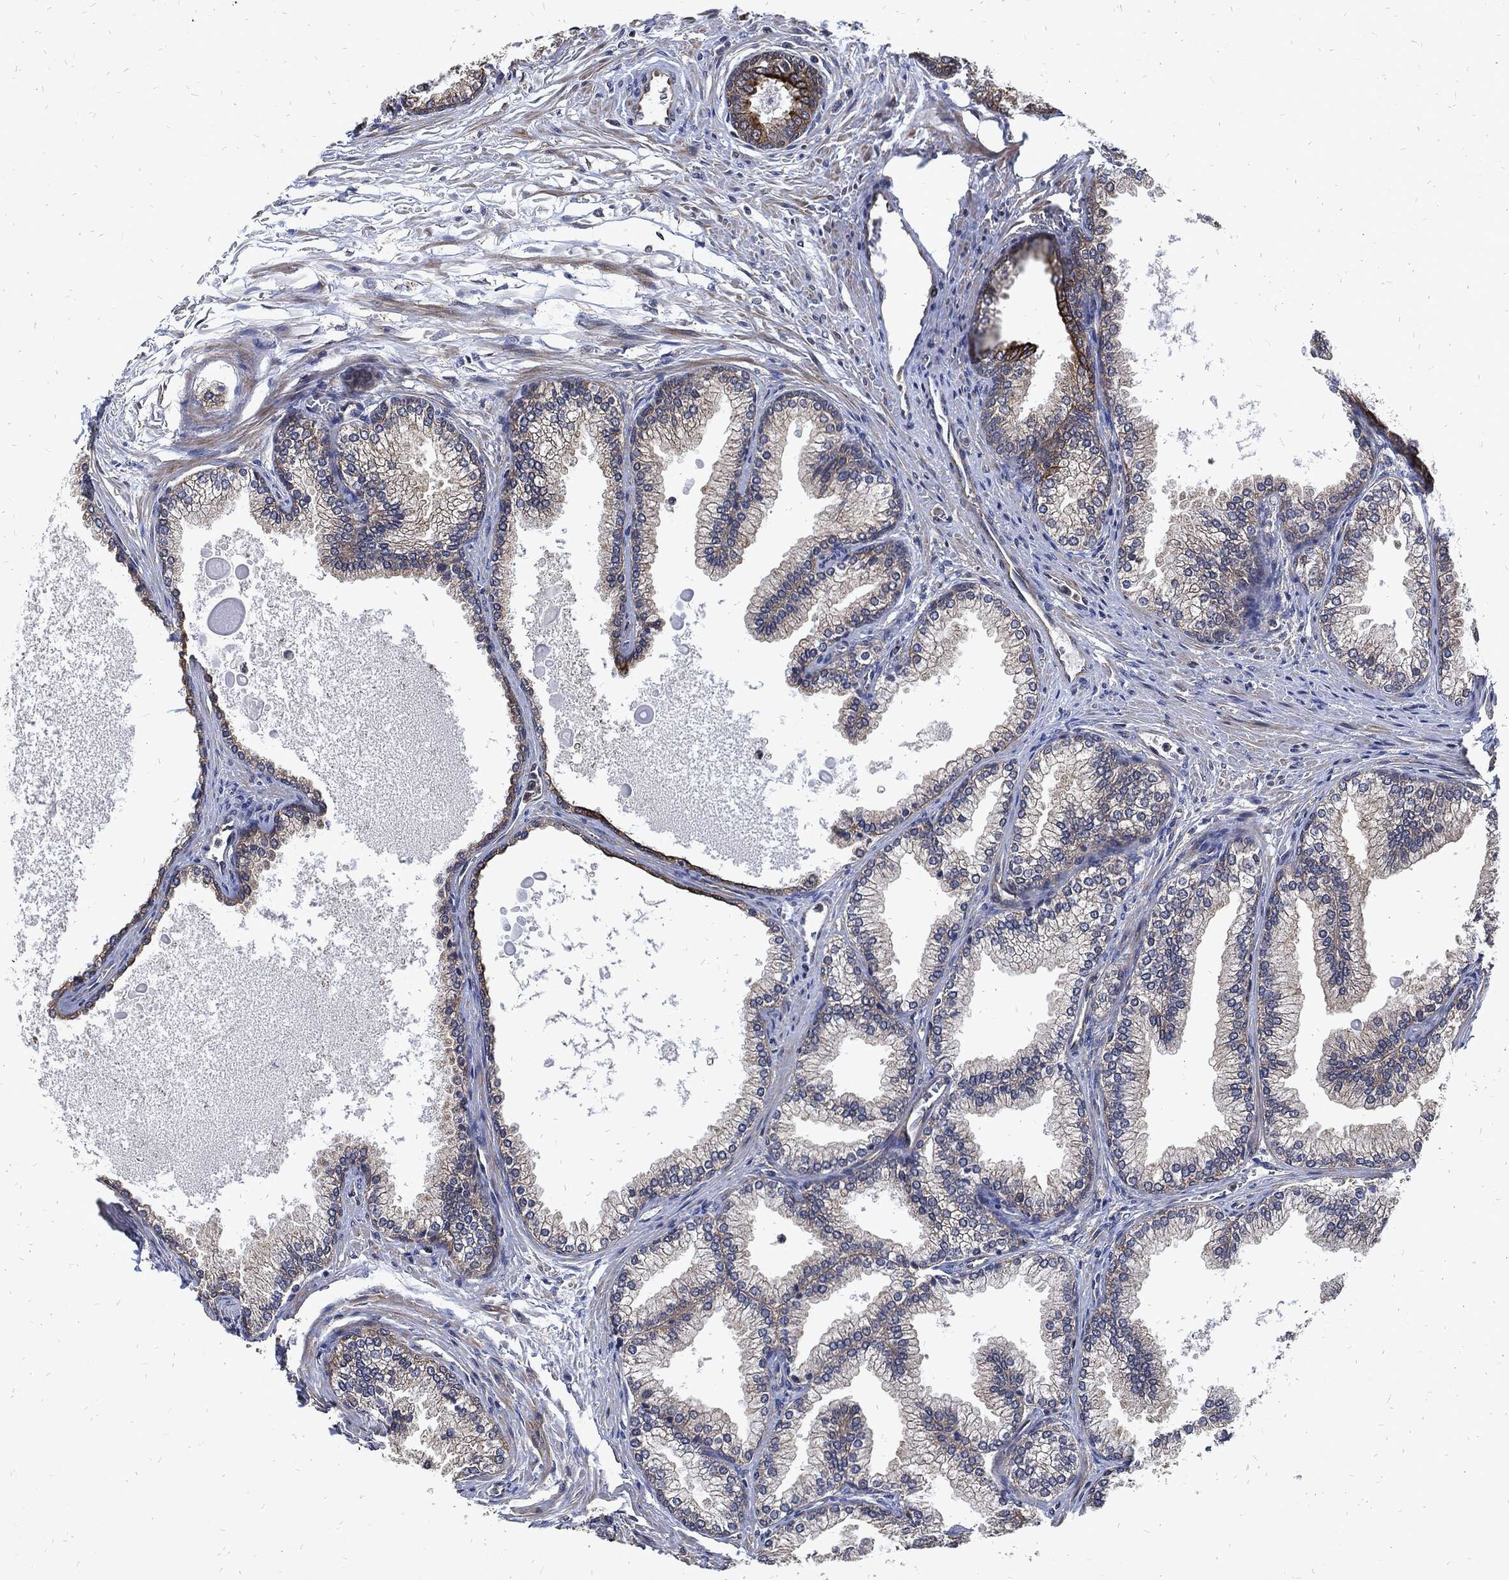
{"staining": {"intensity": "moderate", "quantity": "25%-75%", "location": "cytoplasmic/membranous"}, "tissue": "prostate", "cell_type": "Glandular cells", "image_type": "normal", "snomed": [{"axis": "morphology", "description": "Normal tissue, NOS"}, {"axis": "topography", "description": "Prostate"}], "caption": "Prostate stained with immunohistochemistry (IHC) shows moderate cytoplasmic/membranous staining in approximately 25%-75% of glandular cells. The staining was performed using DAB, with brown indicating positive protein expression. Nuclei are stained blue with hematoxylin.", "gene": "DCTN1", "patient": {"sex": "male", "age": 72}}